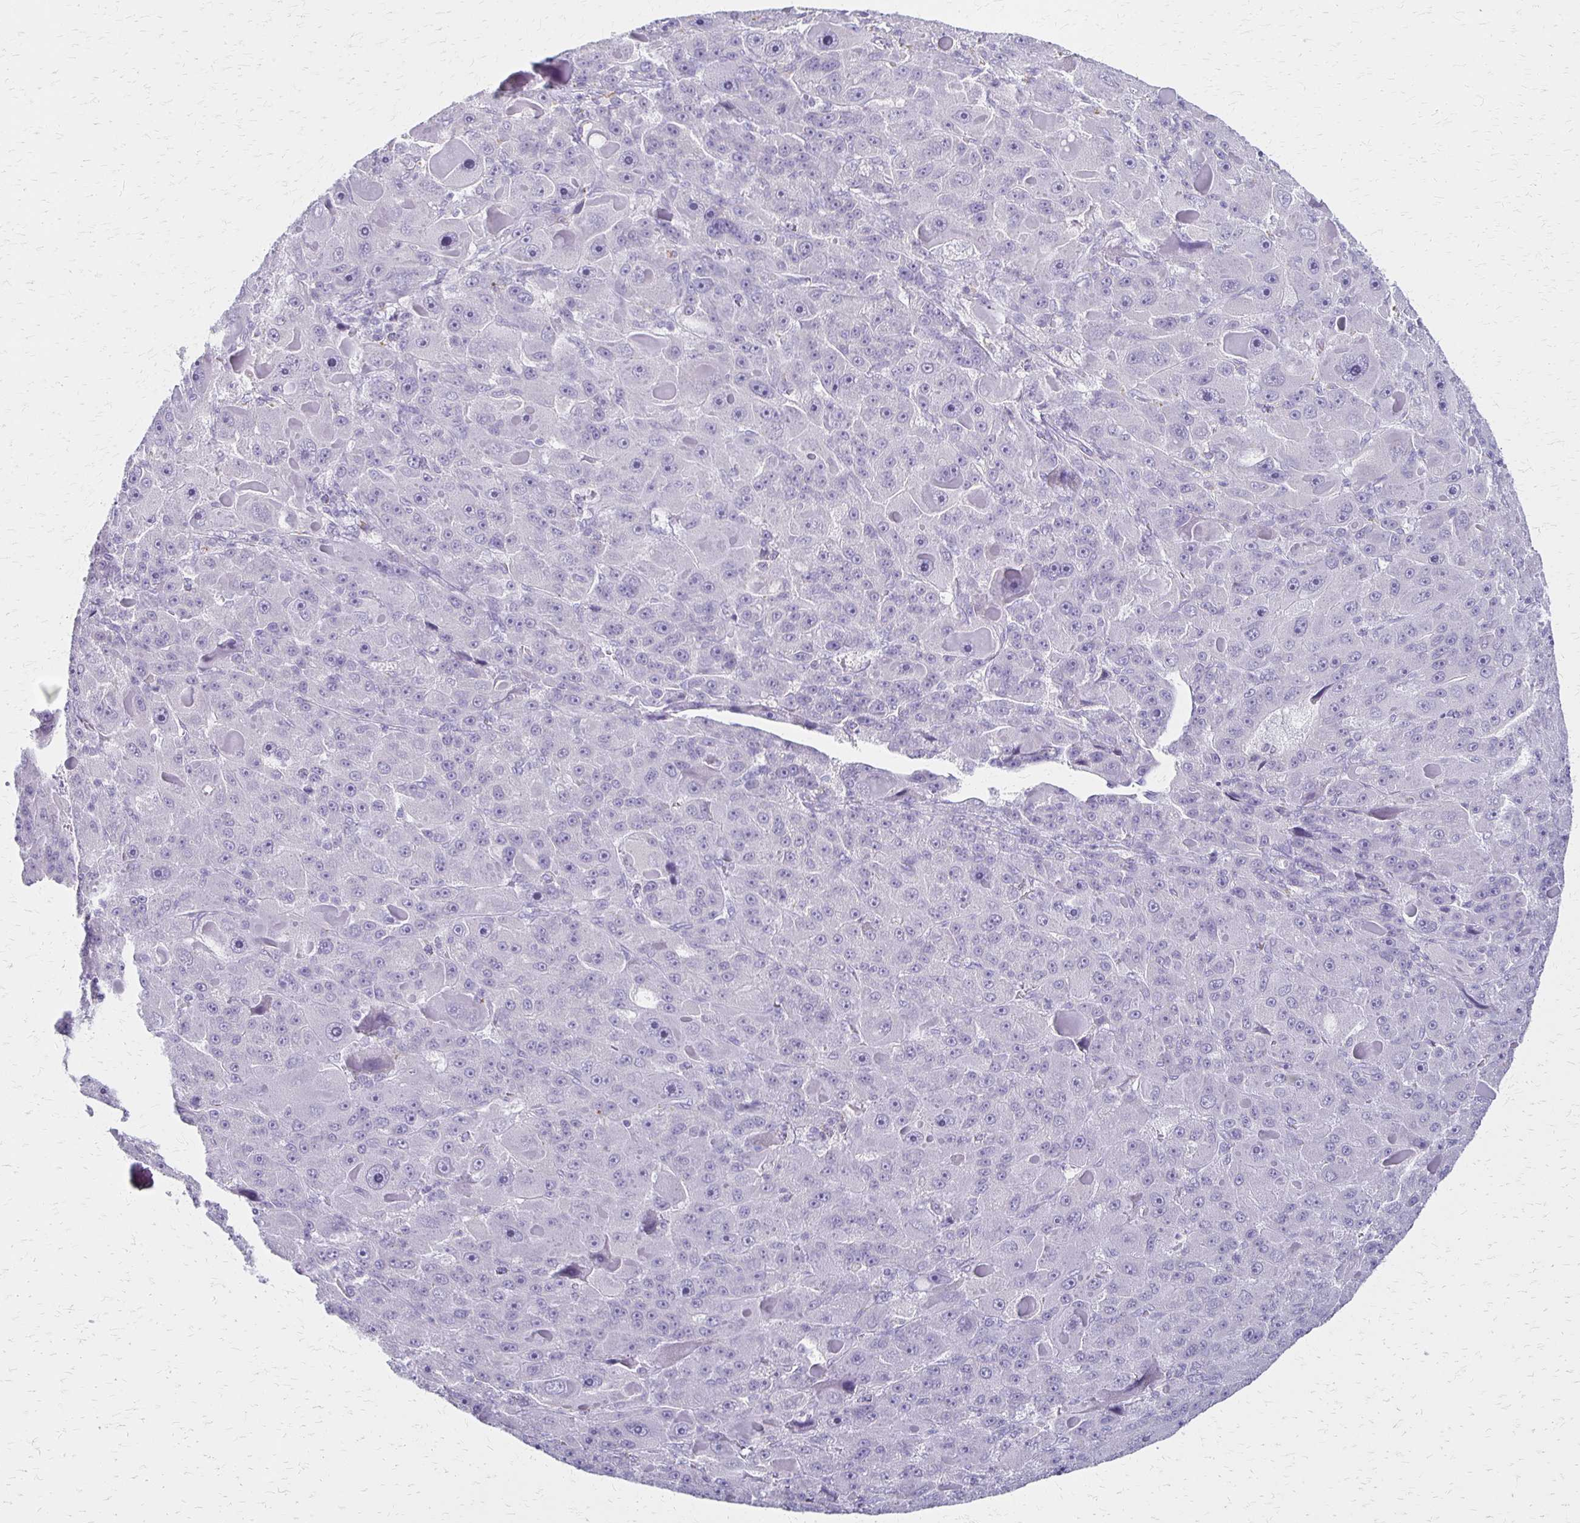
{"staining": {"intensity": "negative", "quantity": "none", "location": "none"}, "tissue": "liver cancer", "cell_type": "Tumor cells", "image_type": "cancer", "snomed": [{"axis": "morphology", "description": "Carcinoma, Hepatocellular, NOS"}, {"axis": "topography", "description": "Liver"}], "caption": "DAB immunohistochemical staining of human hepatocellular carcinoma (liver) shows no significant positivity in tumor cells.", "gene": "IVL", "patient": {"sex": "male", "age": 76}}